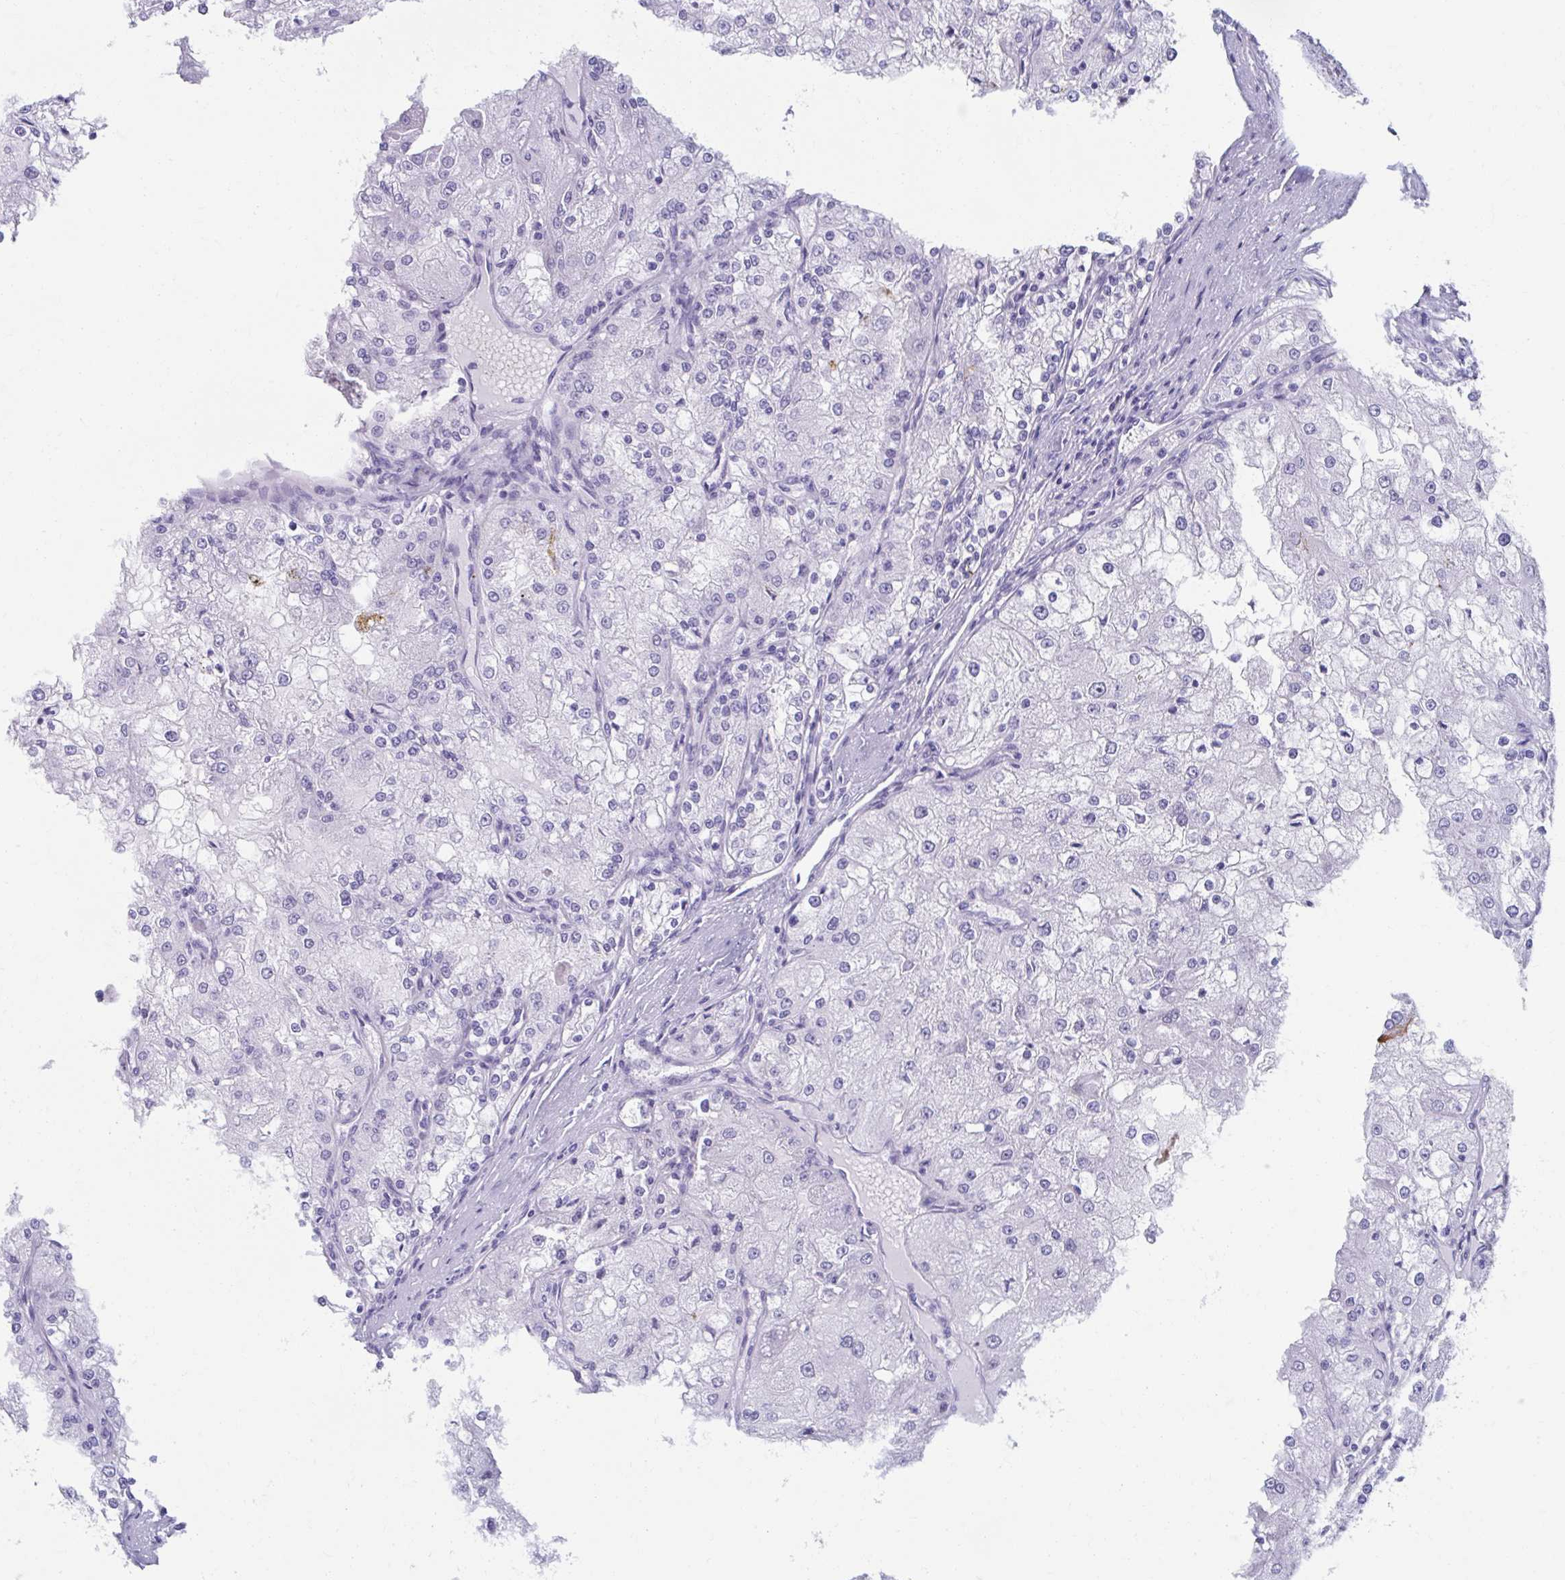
{"staining": {"intensity": "weak", "quantity": "<25%", "location": "cytoplasmic/membranous"}, "tissue": "renal cancer", "cell_type": "Tumor cells", "image_type": "cancer", "snomed": [{"axis": "morphology", "description": "Adenocarcinoma, NOS"}, {"axis": "topography", "description": "Kidney"}], "caption": "A micrograph of human adenocarcinoma (renal) is negative for staining in tumor cells.", "gene": "KCNE2", "patient": {"sex": "female", "age": 74}}